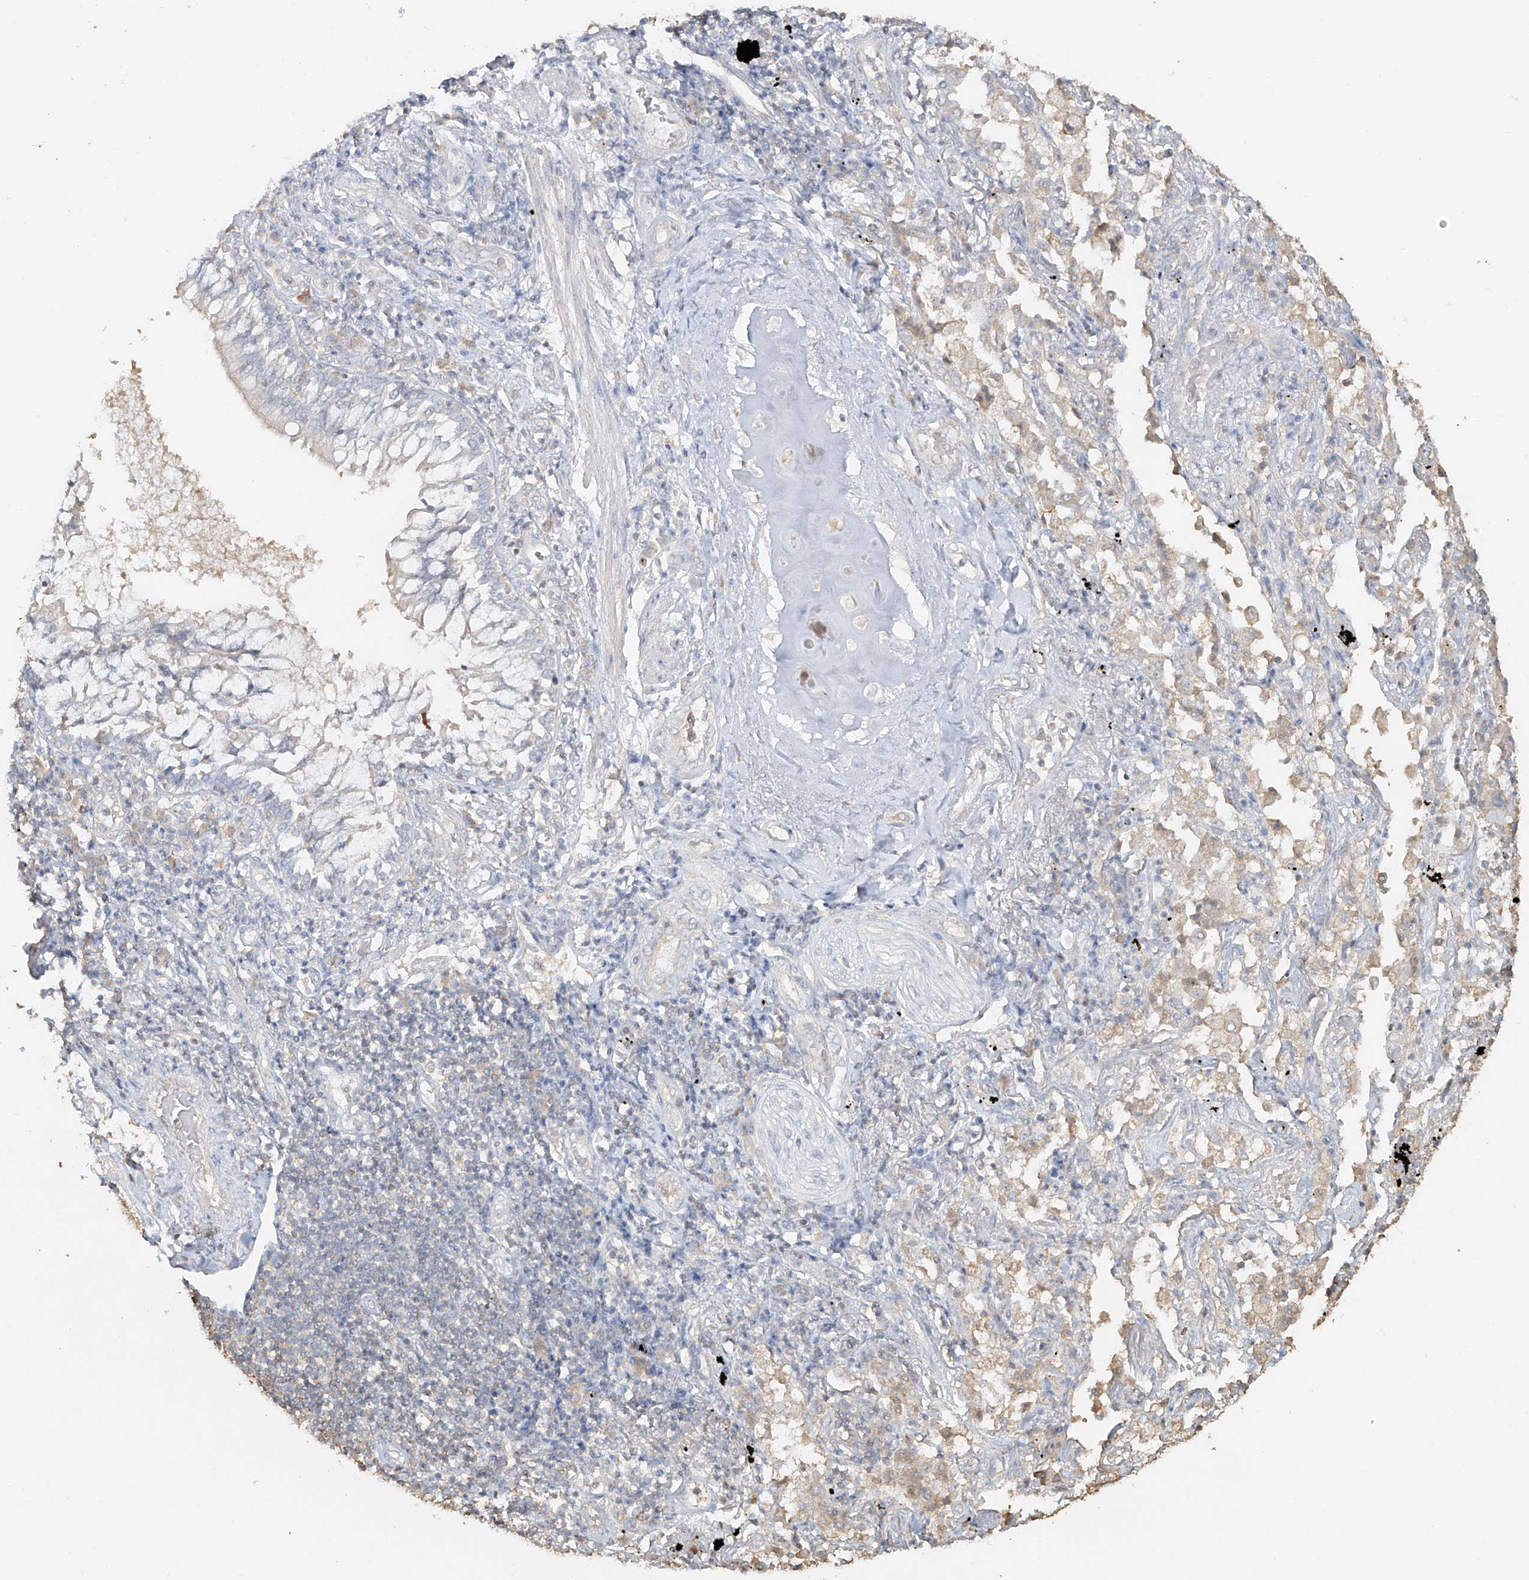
{"staining": {"intensity": "negative", "quantity": "none", "location": "none"}, "tissue": "lung cancer", "cell_type": "Tumor cells", "image_type": "cancer", "snomed": [{"axis": "morphology", "description": "Adenocarcinoma, NOS"}, {"axis": "topography", "description": "Lung"}], "caption": "This is a photomicrograph of immunohistochemistry (IHC) staining of lung cancer (adenocarcinoma), which shows no expression in tumor cells.", "gene": "NPHS1", "patient": {"sex": "female", "age": 65}}